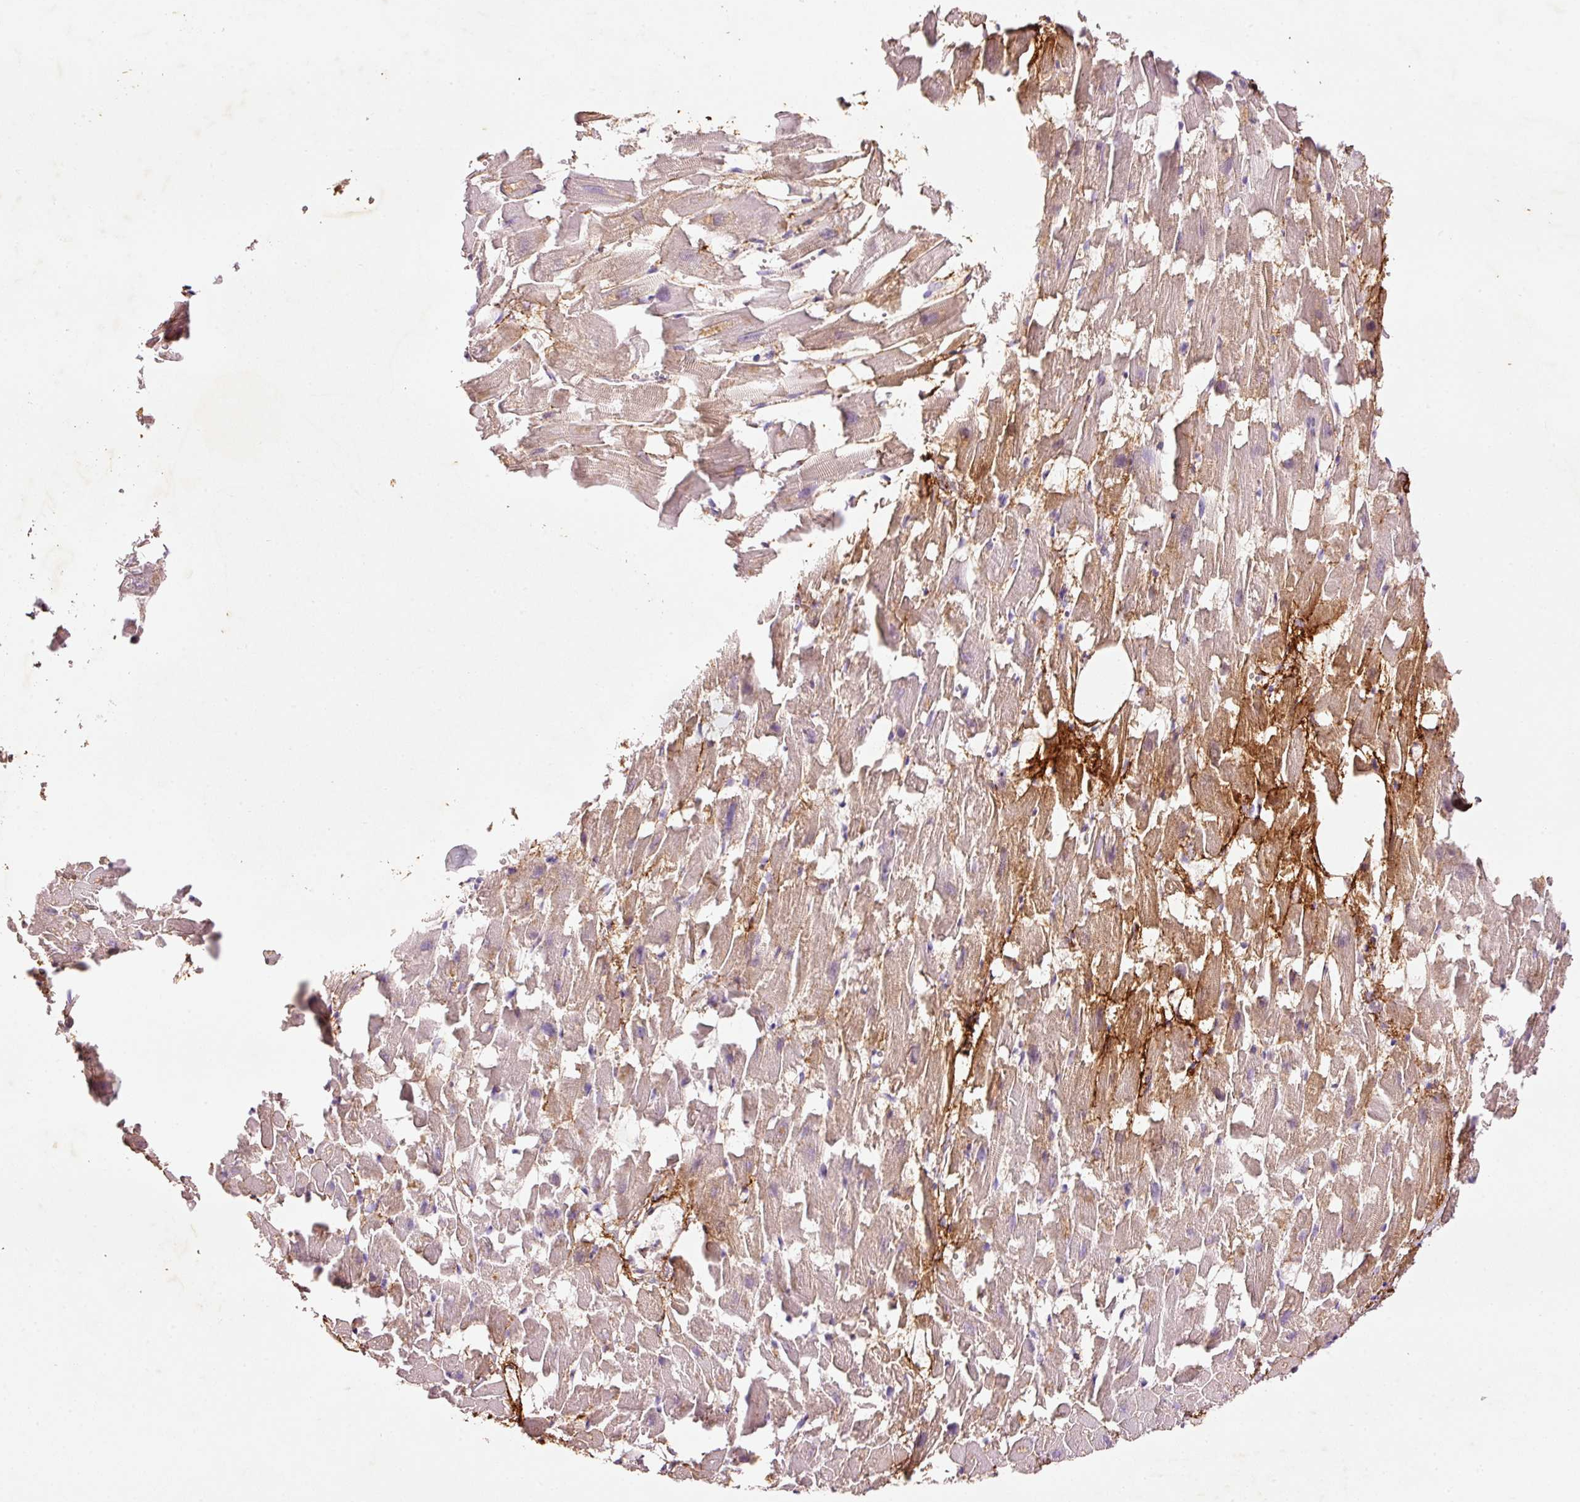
{"staining": {"intensity": "negative", "quantity": "none", "location": "none"}, "tissue": "heart muscle", "cell_type": "Cardiomyocytes", "image_type": "normal", "snomed": [{"axis": "morphology", "description": "Normal tissue, NOS"}, {"axis": "topography", "description": "Heart"}], "caption": "High magnification brightfield microscopy of normal heart muscle stained with DAB (3,3'-diaminobenzidine) (brown) and counterstained with hematoxylin (blue): cardiomyocytes show no significant positivity. (Stains: DAB IHC with hematoxylin counter stain, Microscopy: brightfield microscopy at high magnification).", "gene": "MFAP4", "patient": {"sex": "female", "age": 64}}